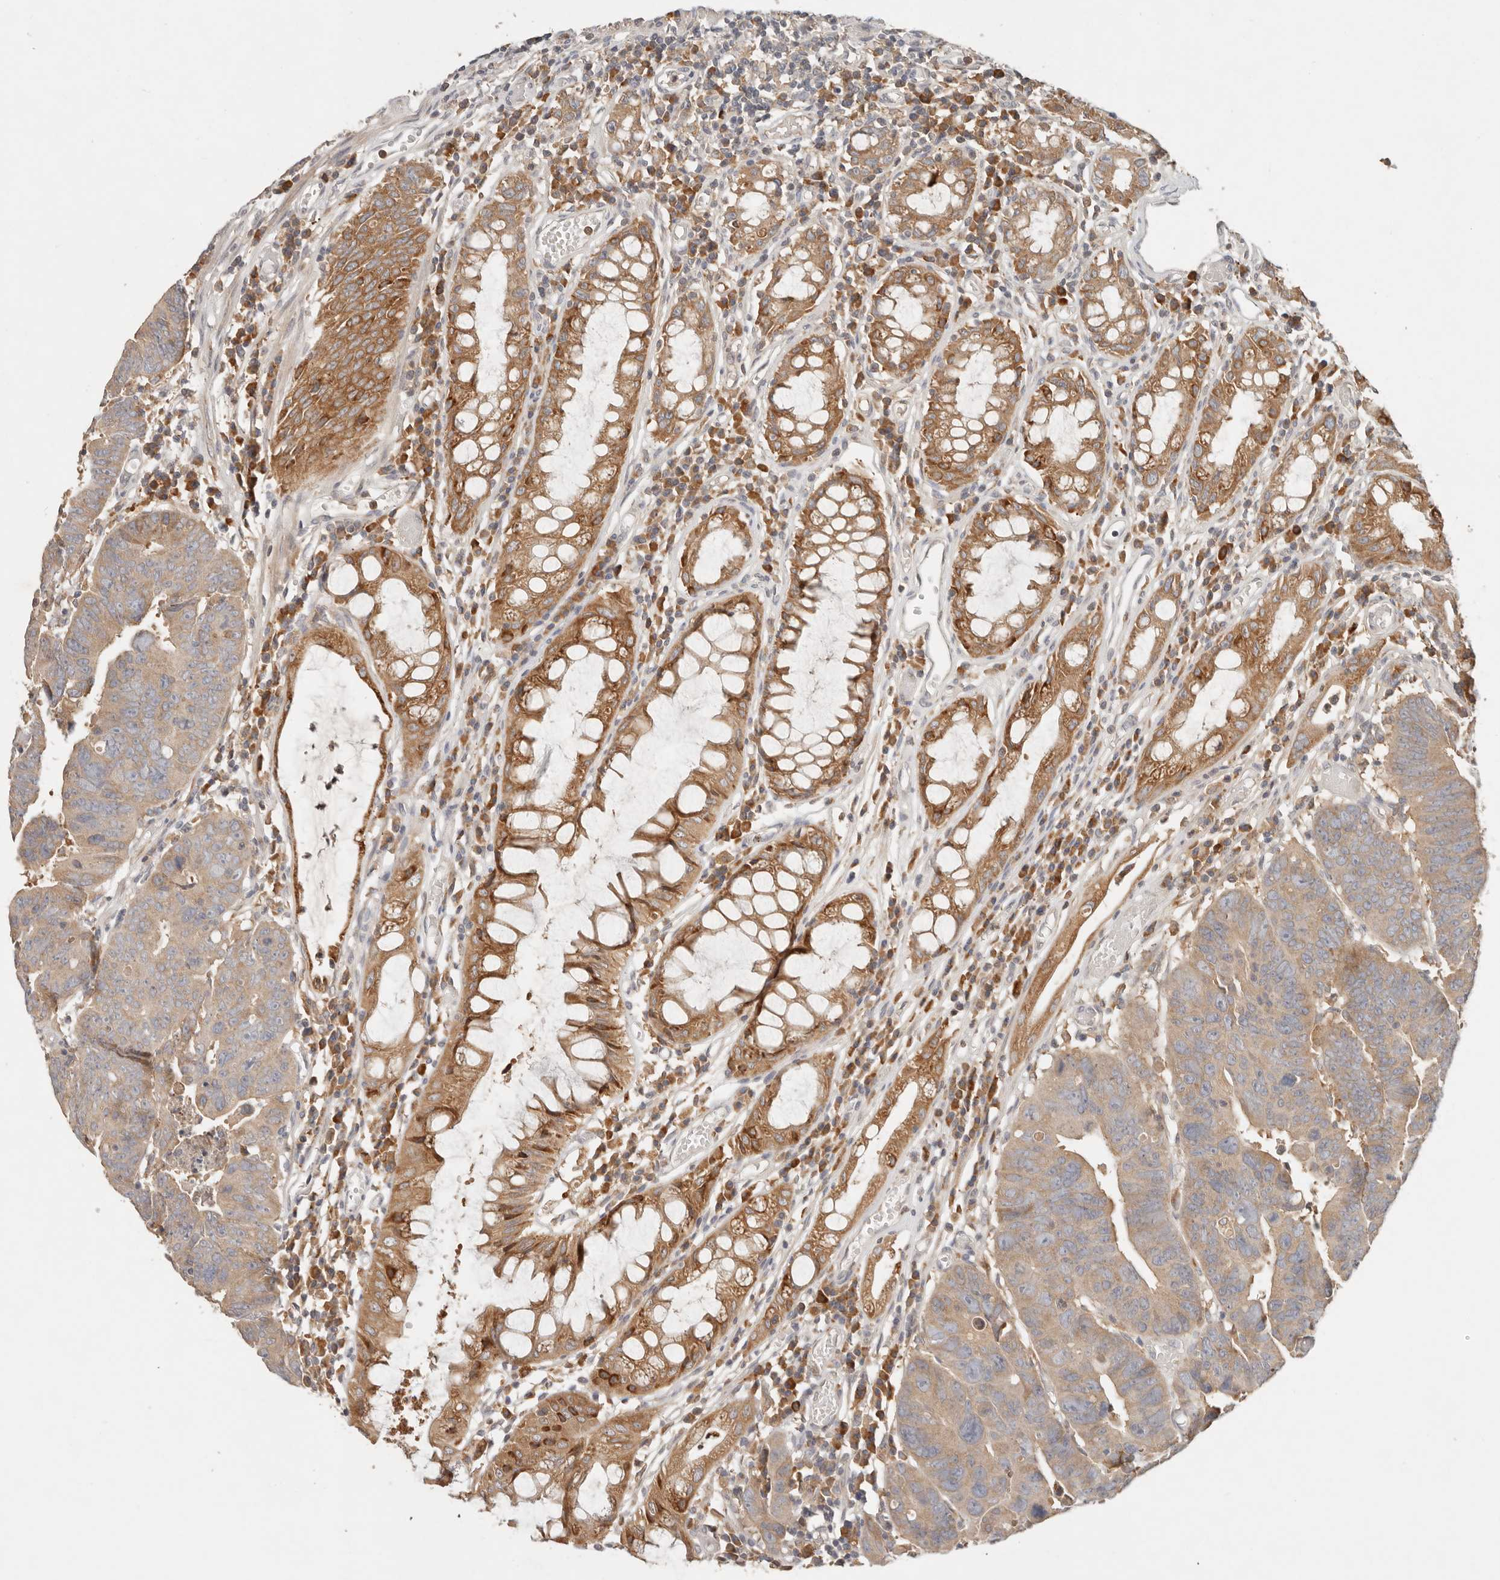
{"staining": {"intensity": "moderate", "quantity": ">75%", "location": "cytoplasmic/membranous"}, "tissue": "colorectal cancer", "cell_type": "Tumor cells", "image_type": "cancer", "snomed": [{"axis": "morphology", "description": "Adenocarcinoma, NOS"}, {"axis": "topography", "description": "Rectum"}], "caption": "High-magnification brightfield microscopy of adenocarcinoma (colorectal) stained with DAB (brown) and counterstained with hematoxylin (blue). tumor cells exhibit moderate cytoplasmic/membranous expression is appreciated in approximately>75% of cells.", "gene": "ARHGEF10L", "patient": {"sex": "female", "age": 65}}